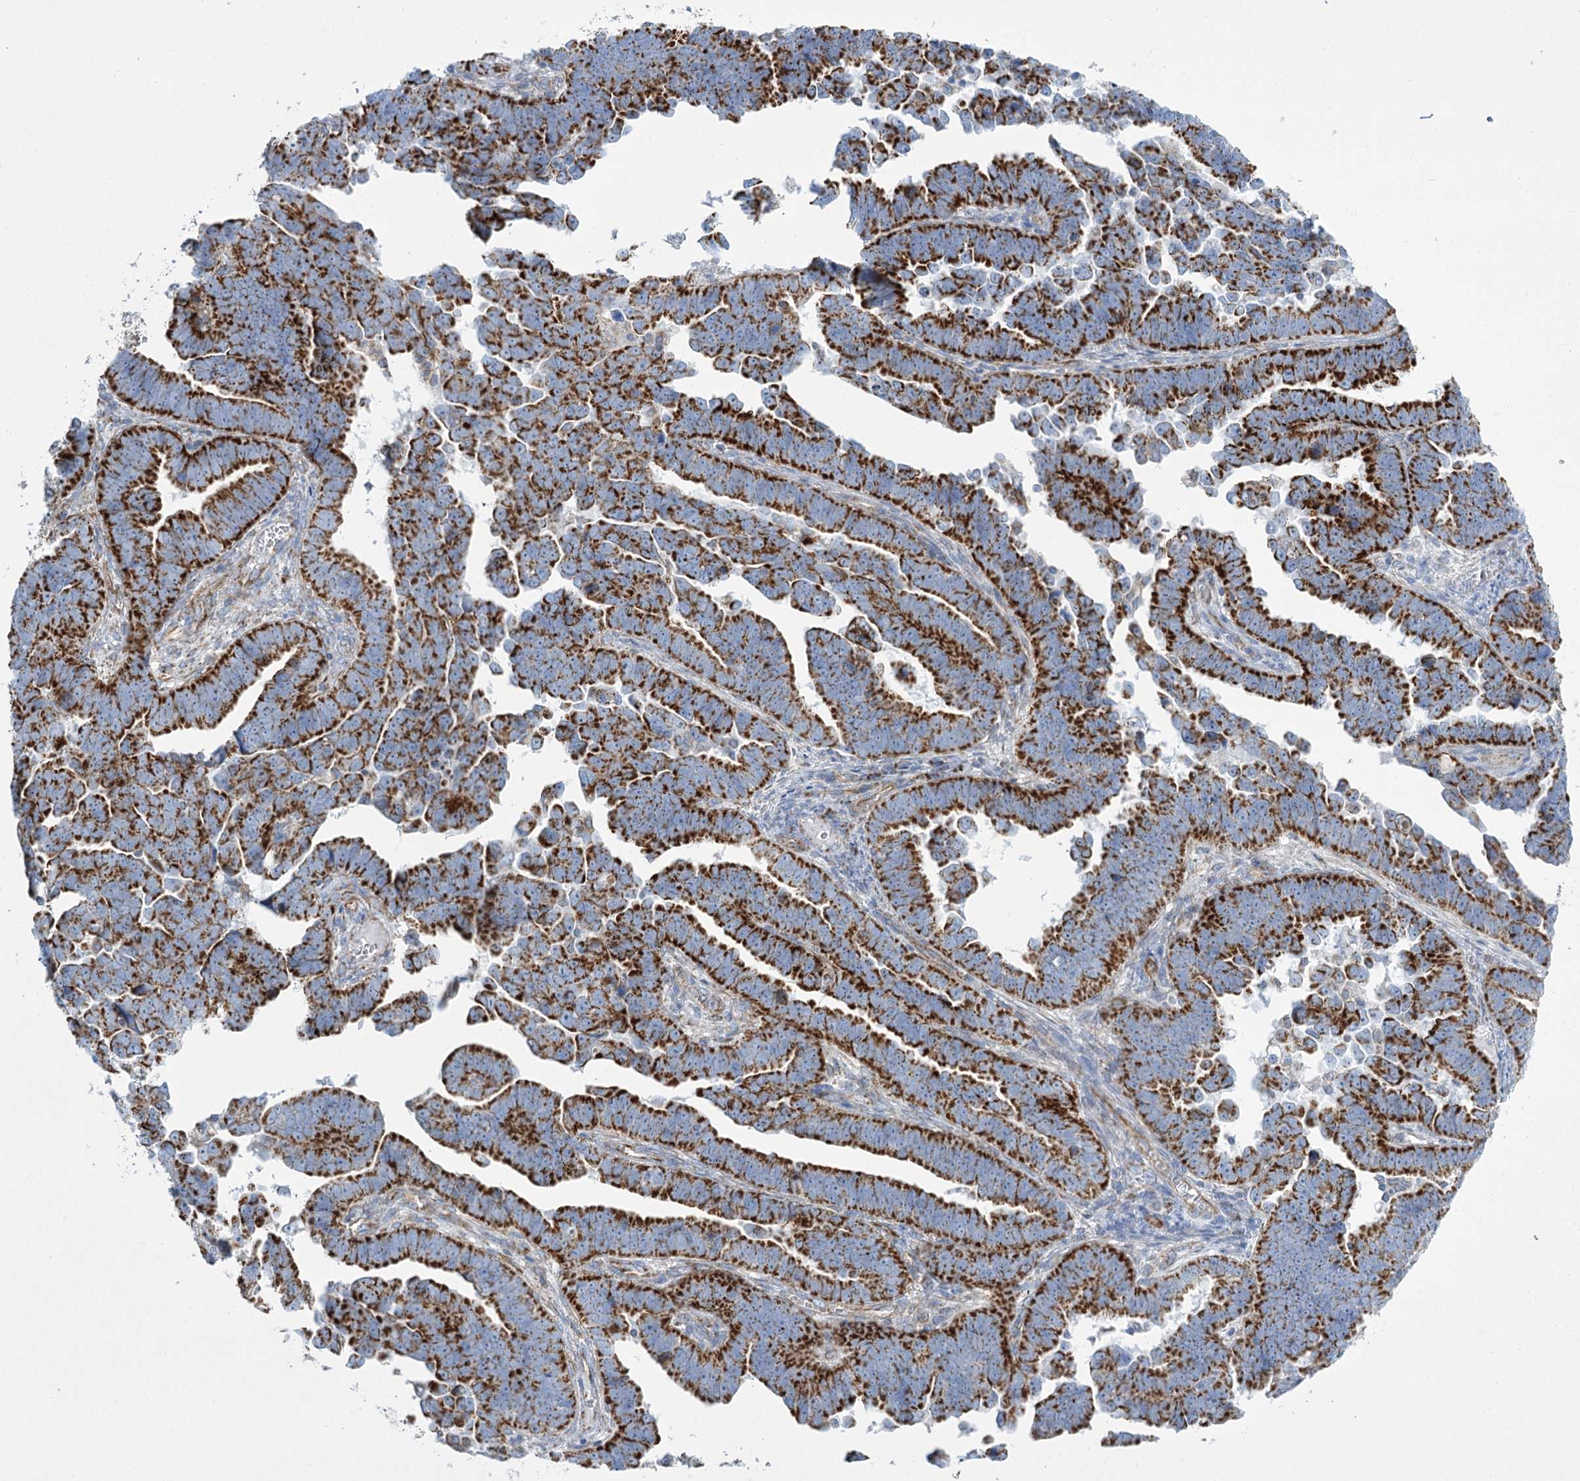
{"staining": {"intensity": "strong", "quantity": ">75%", "location": "cytoplasmic/membranous"}, "tissue": "endometrial cancer", "cell_type": "Tumor cells", "image_type": "cancer", "snomed": [{"axis": "morphology", "description": "Adenocarcinoma, NOS"}, {"axis": "topography", "description": "Endometrium"}], "caption": "The image shows staining of endometrial adenocarcinoma, revealing strong cytoplasmic/membranous protein staining (brown color) within tumor cells. Nuclei are stained in blue.", "gene": "DHTKD1", "patient": {"sex": "female", "age": 75}}